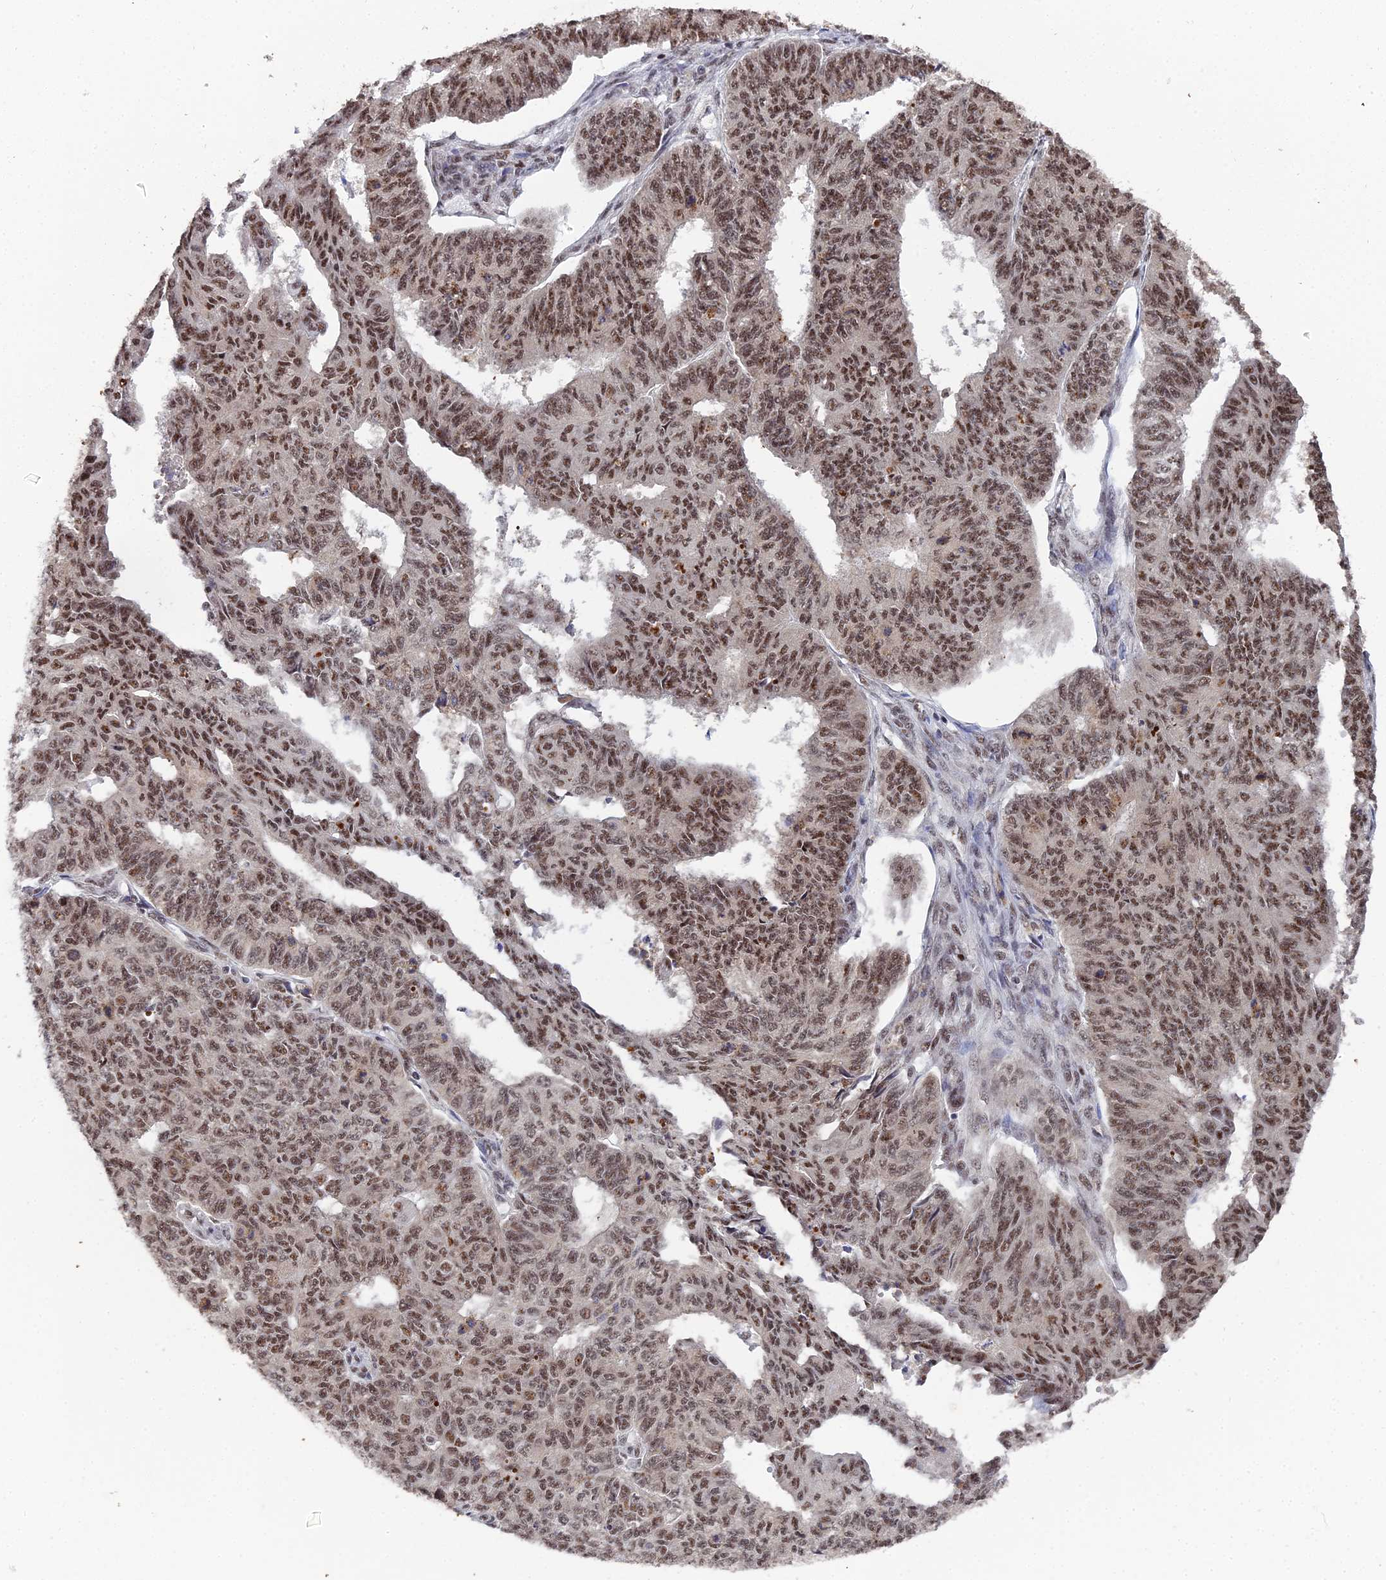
{"staining": {"intensity": "moderate", "quantity": ">75%", "location": "nuclear"}, "tissue": "endometrial cancer", "cell_type": "Tumor cells", "image_type": "cancer", "snomed": [{"axis": "morphology", "description": "Adenocarcinoma, NOS"}, {"axis": "topography", "description": "Endometrium"}], "caption": "Endometrial adenocarcinoma stained with DAB immunohistochemistry (IHC) displays medium levels of moderate nuclear expression in approximately >75% of tumor cells. The staining was performed using DAB (3,3'-diaminobenzidine), with brown indicating positive protein expression. Nuclei are stained blue with hematoxylin.", "gene": "MAGOHB", "patient": {"sex": "female", "age": 32}}